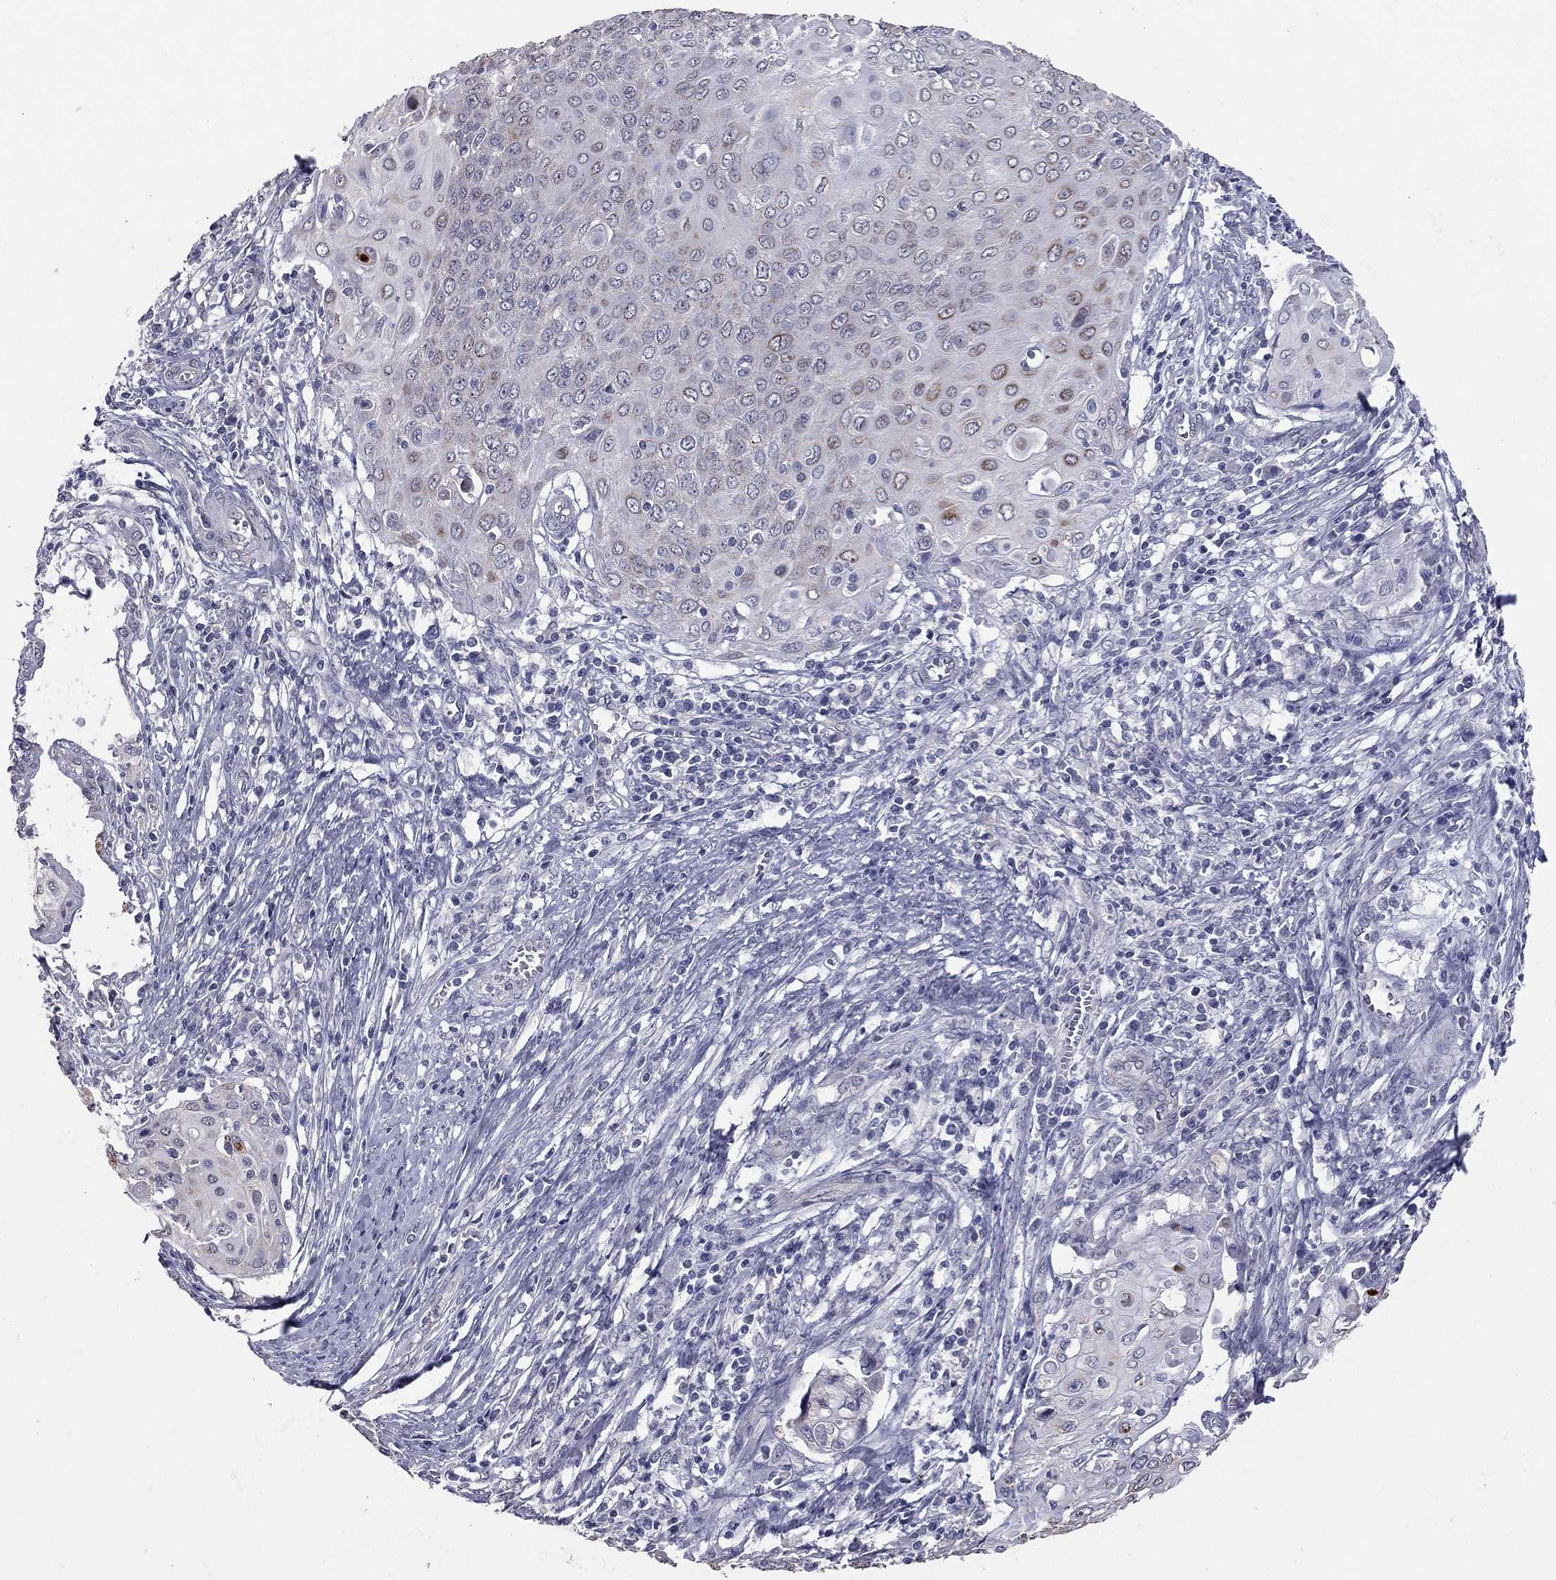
{"staining": {"intensity": "moderate", "quantity": "<25%", "location": "cytoplasmic/membranous"}, "tissue": "cervical cancer", "cell_type": "Tumor cells", "image_type": "cancer", "snomed": [{"axis": "morphology", "description": "Squamous cell carcinoma, NOS"}, {"axis": "topography", "description": "Cervix"}], "caption": "Cervical cancer stained with immunohistochemistry (IHC) displays moderate cytoplasmic/membranous expression in approximately <25% of tumor cells.", "gene": "SHOC2", "patient": {"sex": "female", "age": 39}}